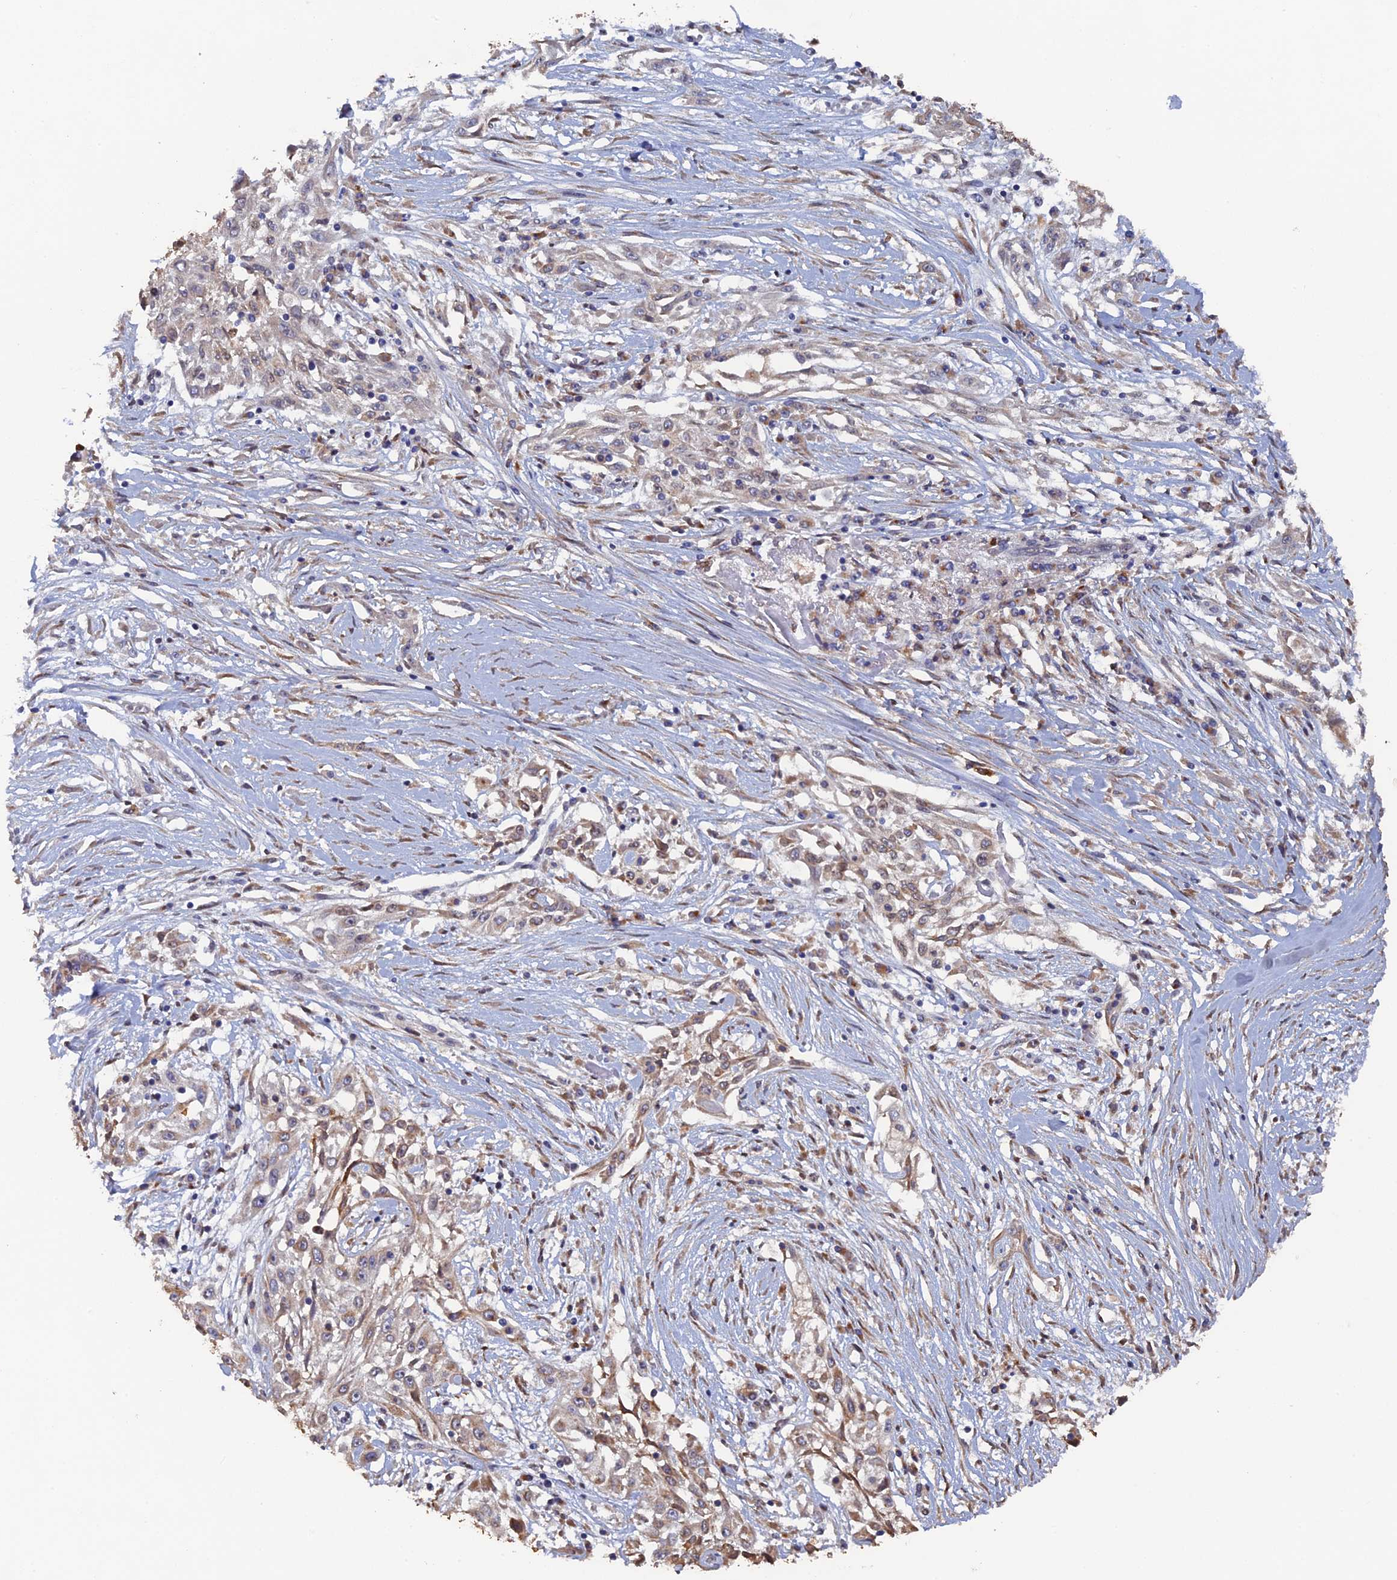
{"staining": {"intensity": "weak", "quantity": "25%-75%", "location": "nuclear"}, "tissue": "skin cancer", "cell_type": "Tumor cells", "image_type": "cancer", "snomed": [{"axis": "morphology", "description": "Squamous cell carcinoma, NOS"}, {"axis": "morphology", "description": "Squamous cell carcinoma, metastatic, NOS"}, {"axis": "topography", "description": "Skin"}, {"axis": "topography", "description": "Lymph node"}], "caption": "Weak nuclear staining for a protein is seen in about 25%-75% of tumor cells of squamous cell carcinoma (skin) using immunohistochemistry.", "gene": "VPS37C", "patient": {"sex": "male", "age": 75}}